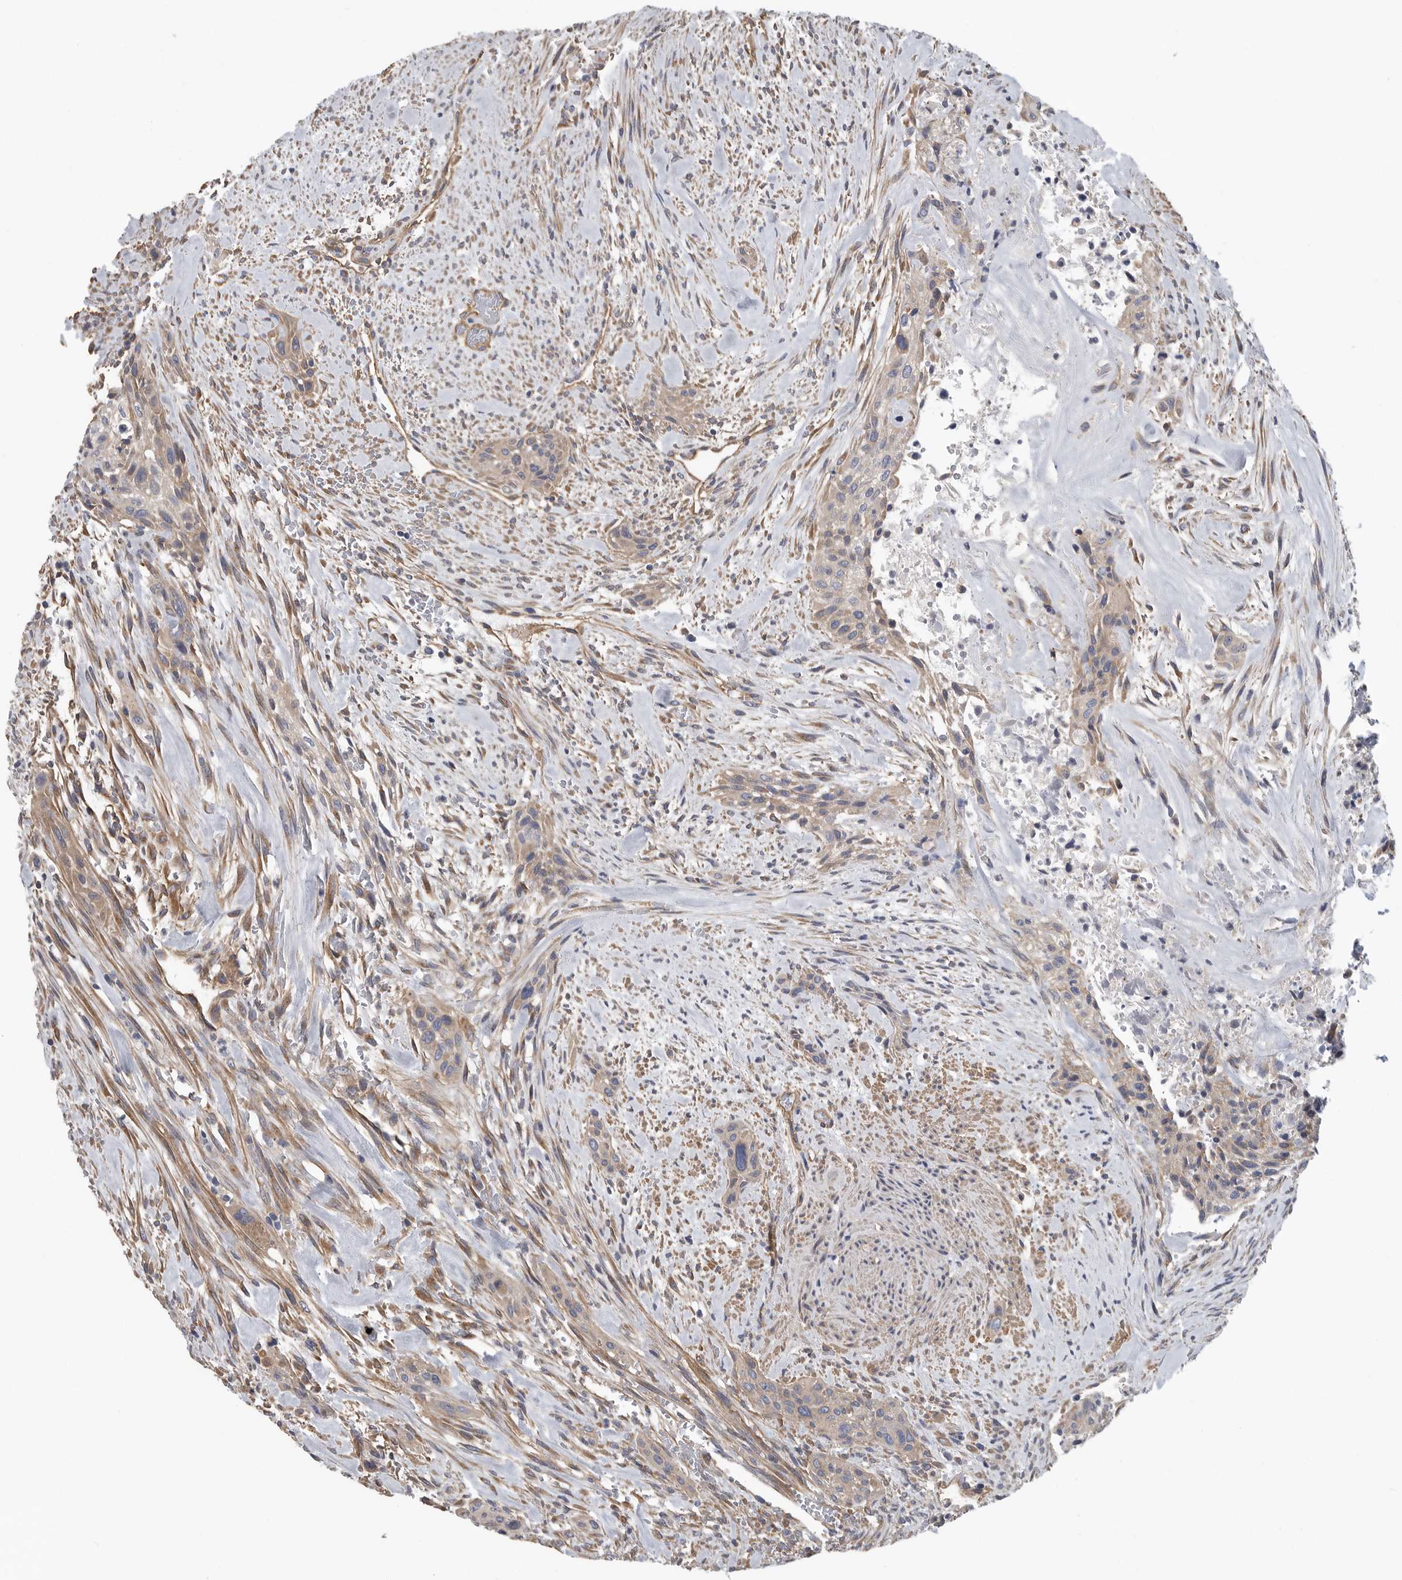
{"staining": {"intensity": "weak", "quantity": "25%-75%", "location": "cytoplasmic/membranous"}, "tissue": "urothelial cancer", "cell_type": "Tumor cells", "image_type": "cancer", "snomed": [{"axis": "morphology", "description": "Urothelial carcinoma, High grade"}, {"axis": "topography", "description": "Urinary bladder"}], "caption": "High-grade urothelial carcinoma stained with immunohistochemistry exhibits weak cytoplasmic/membranous expression in about 25%-75% of tumor cells. Nuclei are stained in blue.", "gene": "OXR1", "patient": {"sex": "male", "age": 35}}